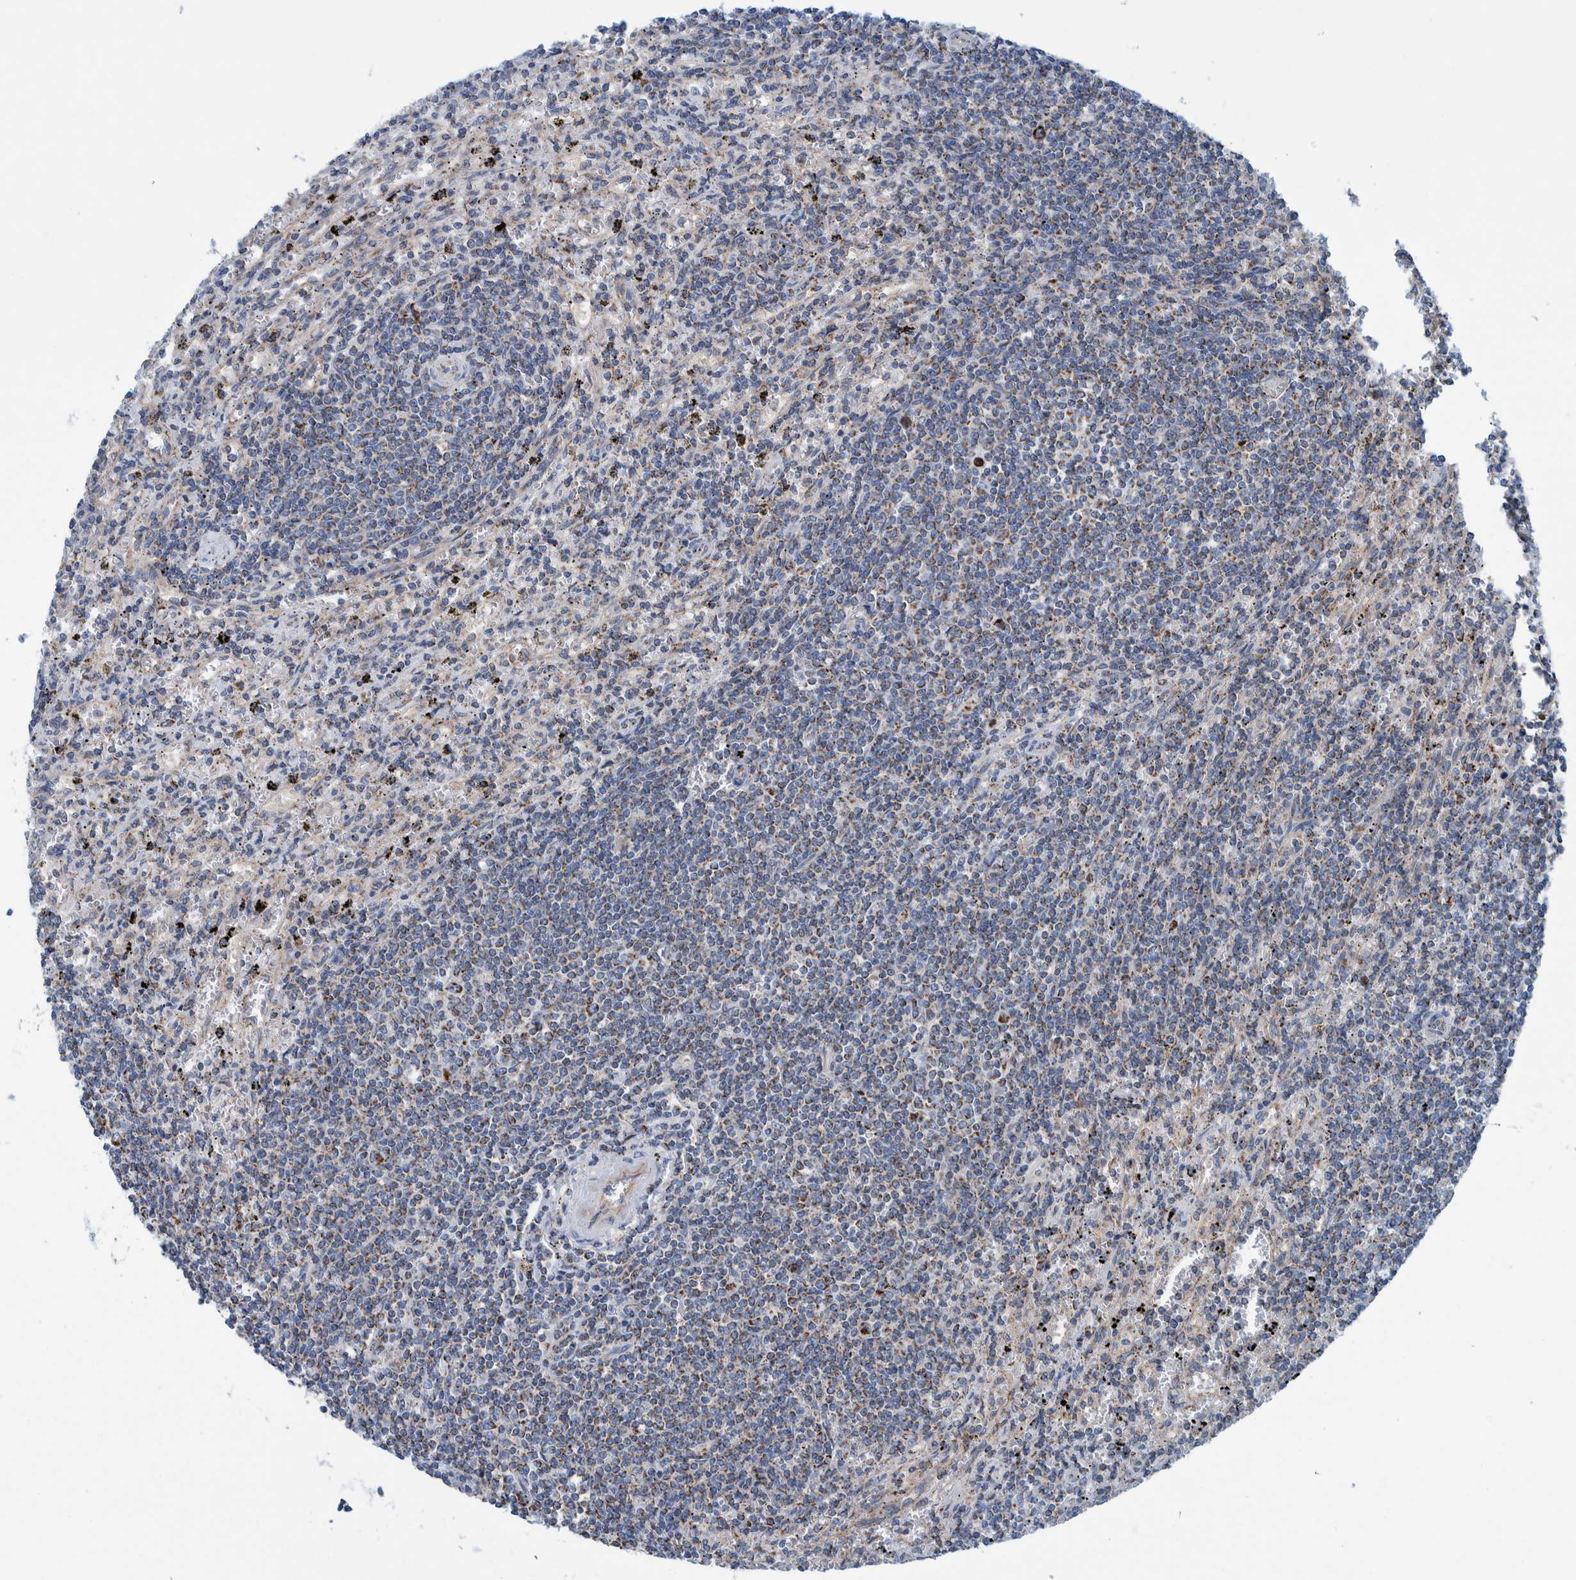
{"staining": {"intensity": "moderate", "quantity": "25%-75%", "location": "cytoplasmic/membranous"}, "tissue": "lymphoma", "cell_type": "Tumor cells", "image_type": "cancer", "snomed": [{"axis": "morphology", "description": "Malignant lymphoma, non-Hodgkin's type, Low grade"}, {"axis": "topography", "description": "Spleen"}], "caption": "A histopathology image of lymphoma stained for a protein demonstrates moderate cytoplasmic/membranous brown staining in tumor cells.", "gene": "MRPS7", "patient": {"sex": "male", "age": 76}}